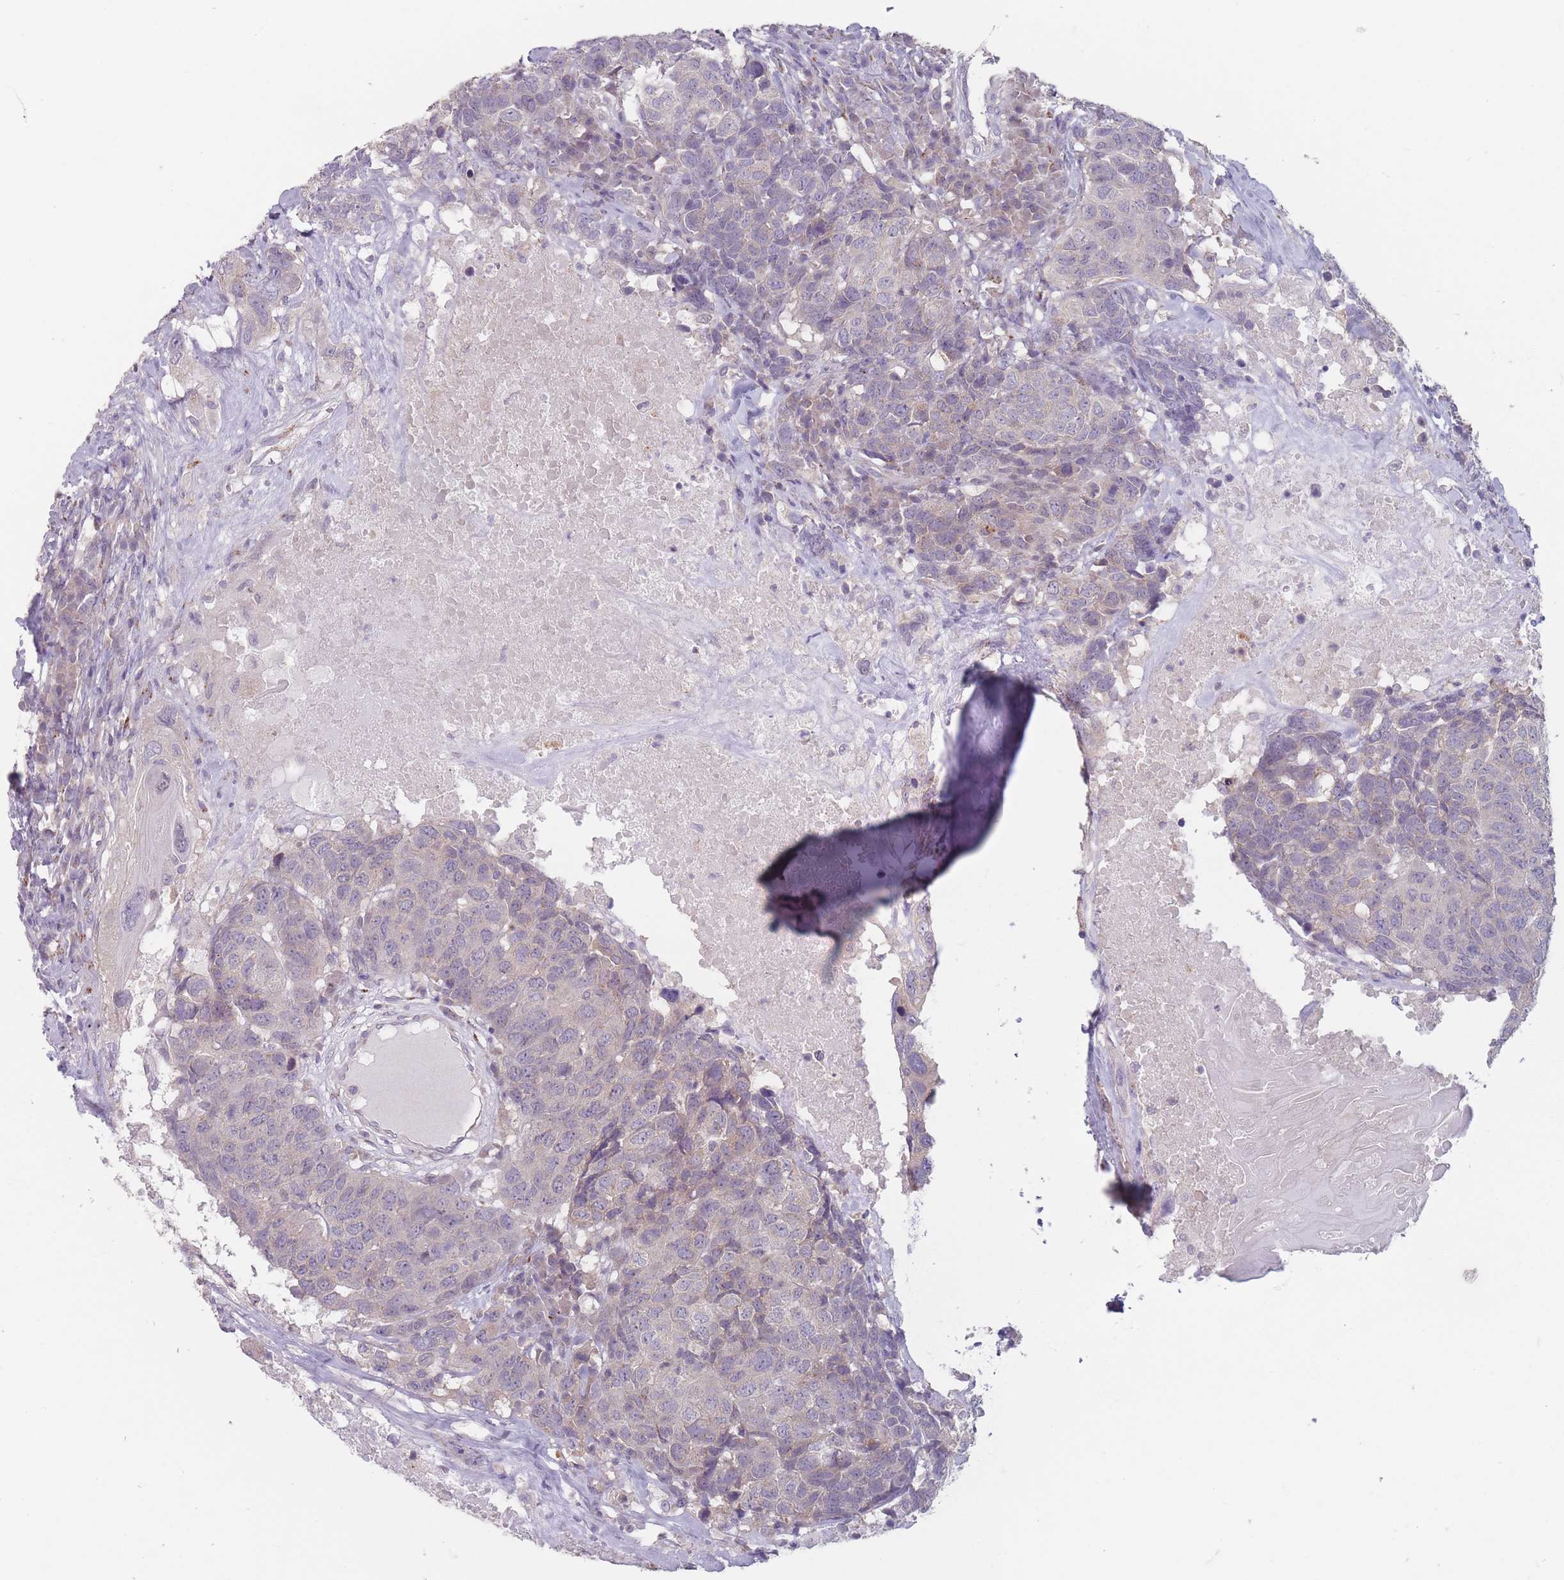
{"staining": {"intensity": "negative", "quantity": "none", "location": "none"}, "tissue": "head and neck cancer", "cell_type": "Tumor cells", "image_type": "cancer", "snomed": [{"axis": "morphology", "description": "Squamous cell carcinoma, NOS"}, {"axis": "topography", "description": "Head-Neck"}], "caption": "IHC micrograph of neoplastic tissue: head and neck cancer (squamous cell carcinoma) stained with DAB (3,3'-diaminobenzidine) demonstrates no significant protein staining in tumor cells.", "gene": "AKAIN1", "patient": {"sex": "male", "age": 66}}